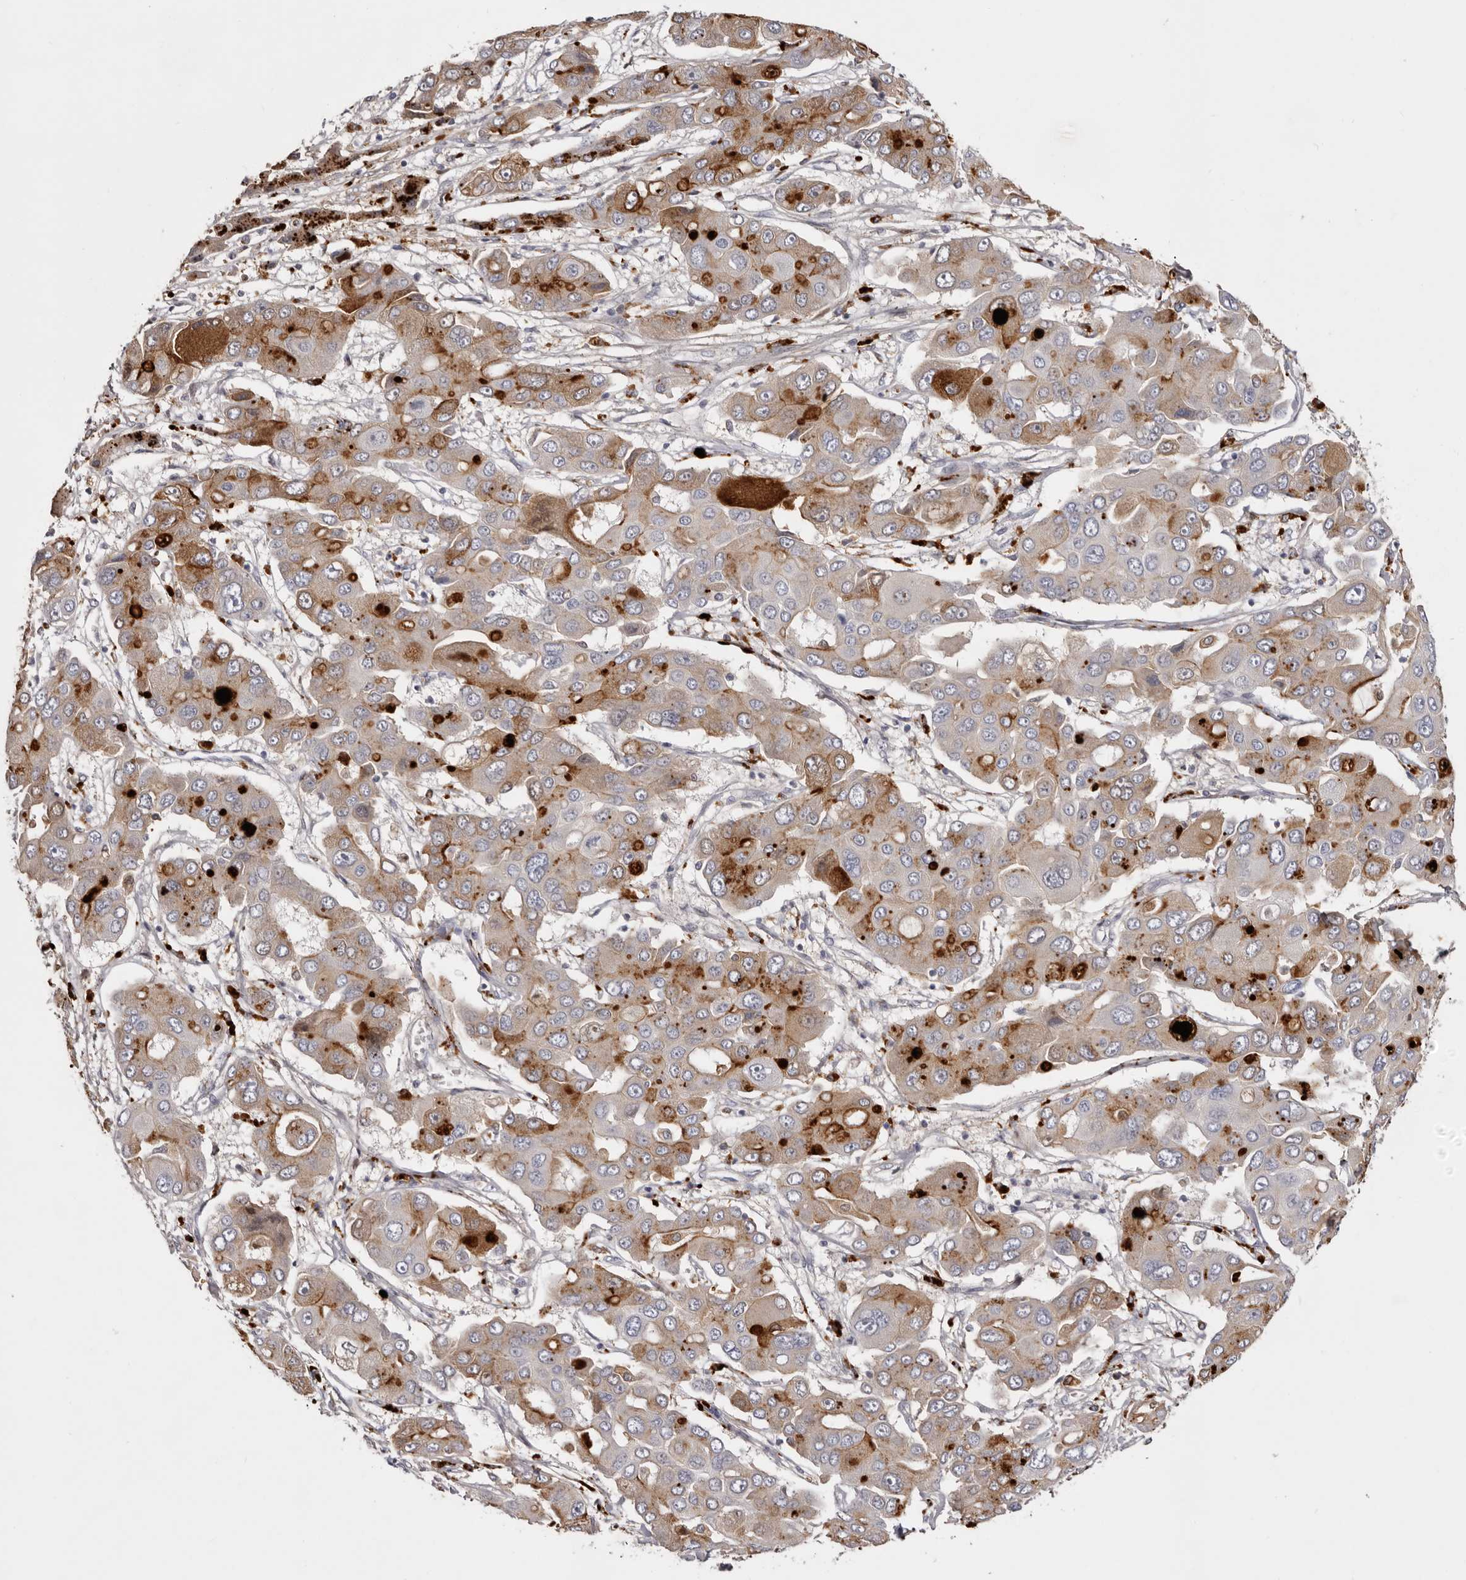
{"staining": {"intensity": "moderate", "quantity": "25%-75%", "location": "cytoplasmic/membranous"}, "tissue": "liver cancer", "cell_type": "Tumor cells", "image_type": "cancer", "snomed": [{"axis": "morphology", "description": "Cholangiocarcinoma"}, {"axis": "topography", "description": "Liver"}], "caption": "Moderate cytoplasmic/membranous expression is present in about 25%-75% of tumor cells in liver cancer. The staining was performed using DAB, with brown indicating positive protein expression. Nuclei are stained blue with hematoxylin.", "gene": "KLHL38", "patient": {"sex": "male", "age": 67}}